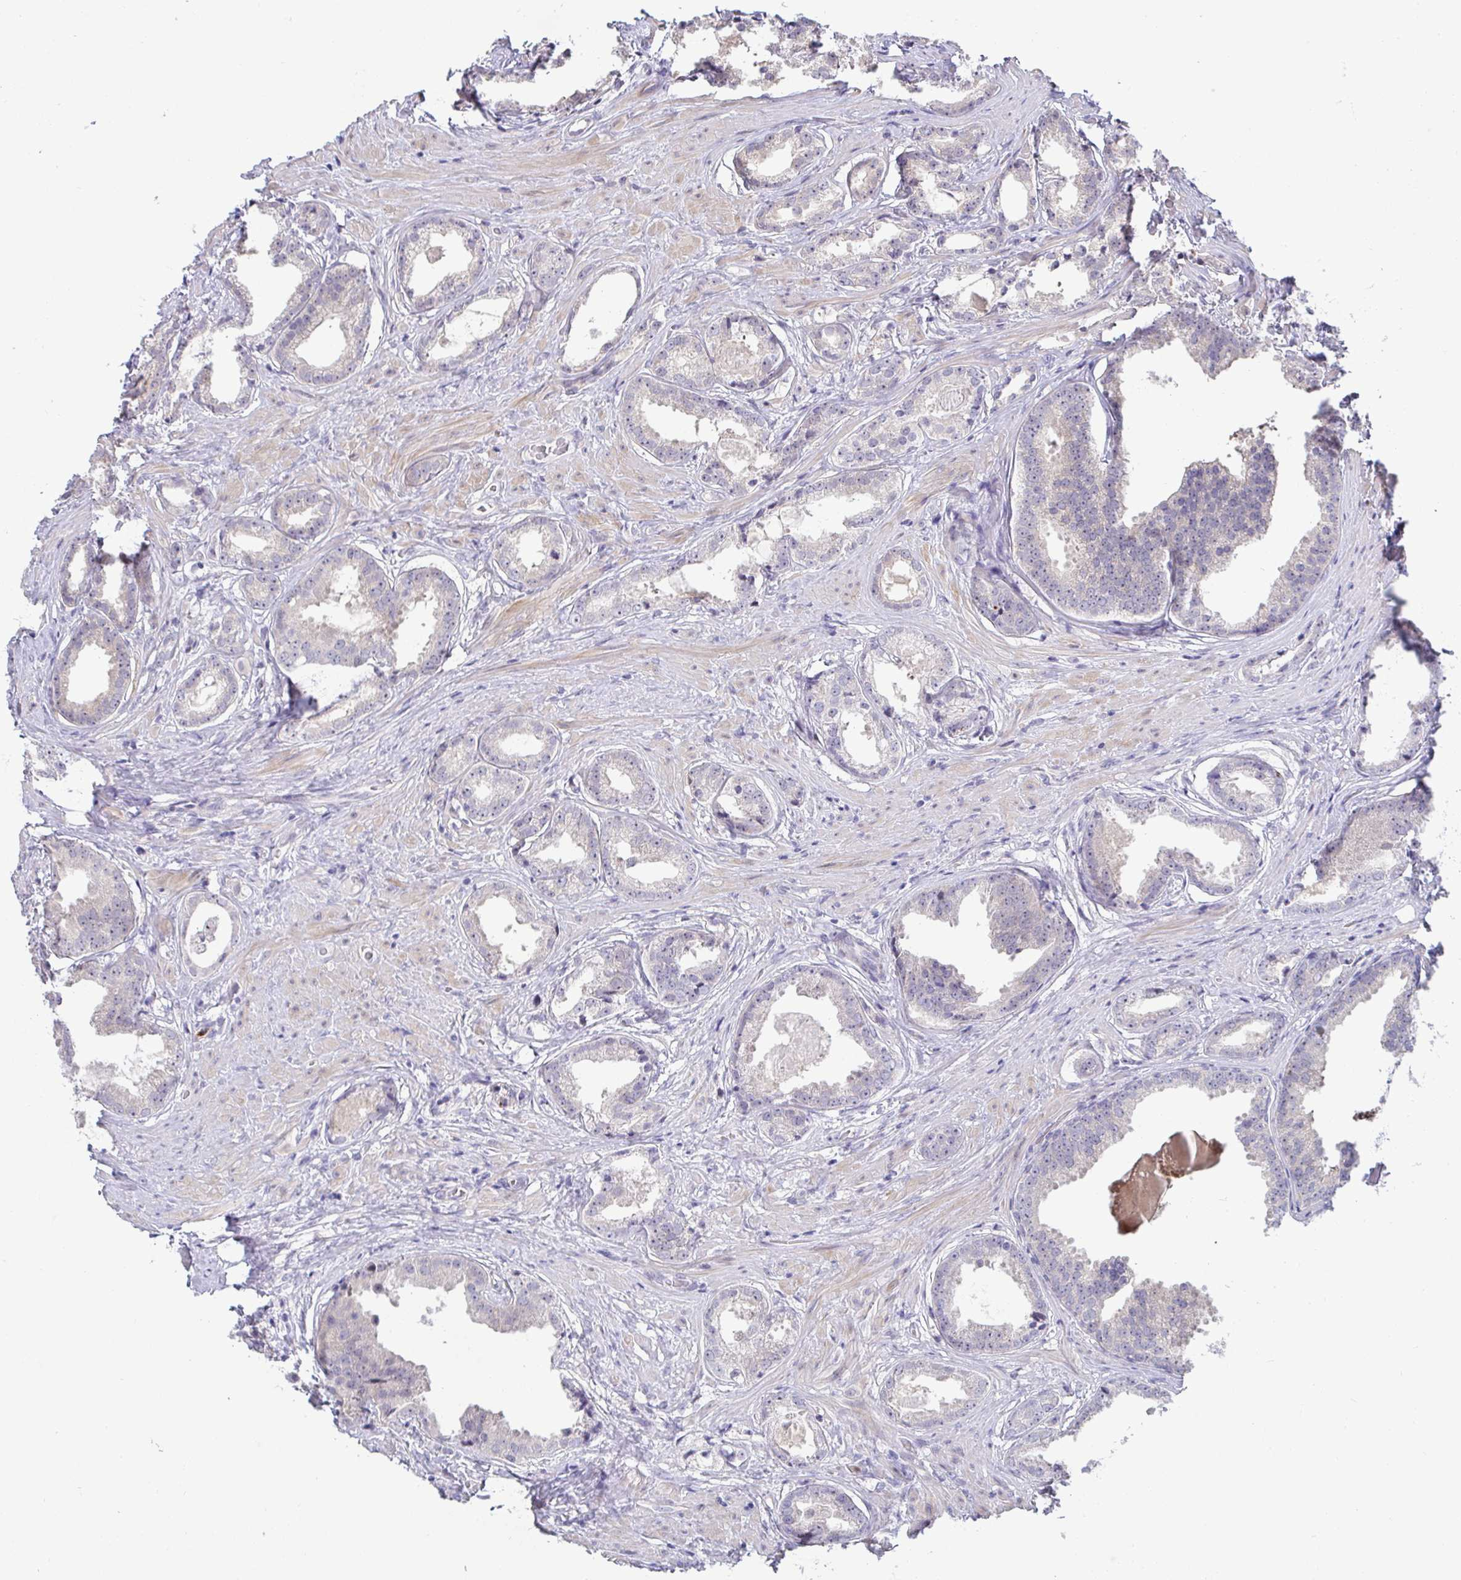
{"staining": {"intensity": "negative", "quantity": "none", "location": "none"}, "tissue": "prostate cancer", "cell_type": "Tumor cells", "image_type": "cancer", "snomed": [{"axis": "morphology", "description": "Adenocarcinoma, Low grade"}, {"axis": "topography", "description": "Prostate"}], "caption": "Immunohistochemistry image of neoplastic tissue: human prostate cancer (low-grade adenocarcinoma) stained with DAB displays no significant protein expression in tumor cells. (Stains: DAB immunohistochemistry (IHC) with hematoxylin counter stain, Microscopy: brightfield microscopy at high magnification).", "gene": "GSTM1", "patient": {"sex": "male", "age": 65}}